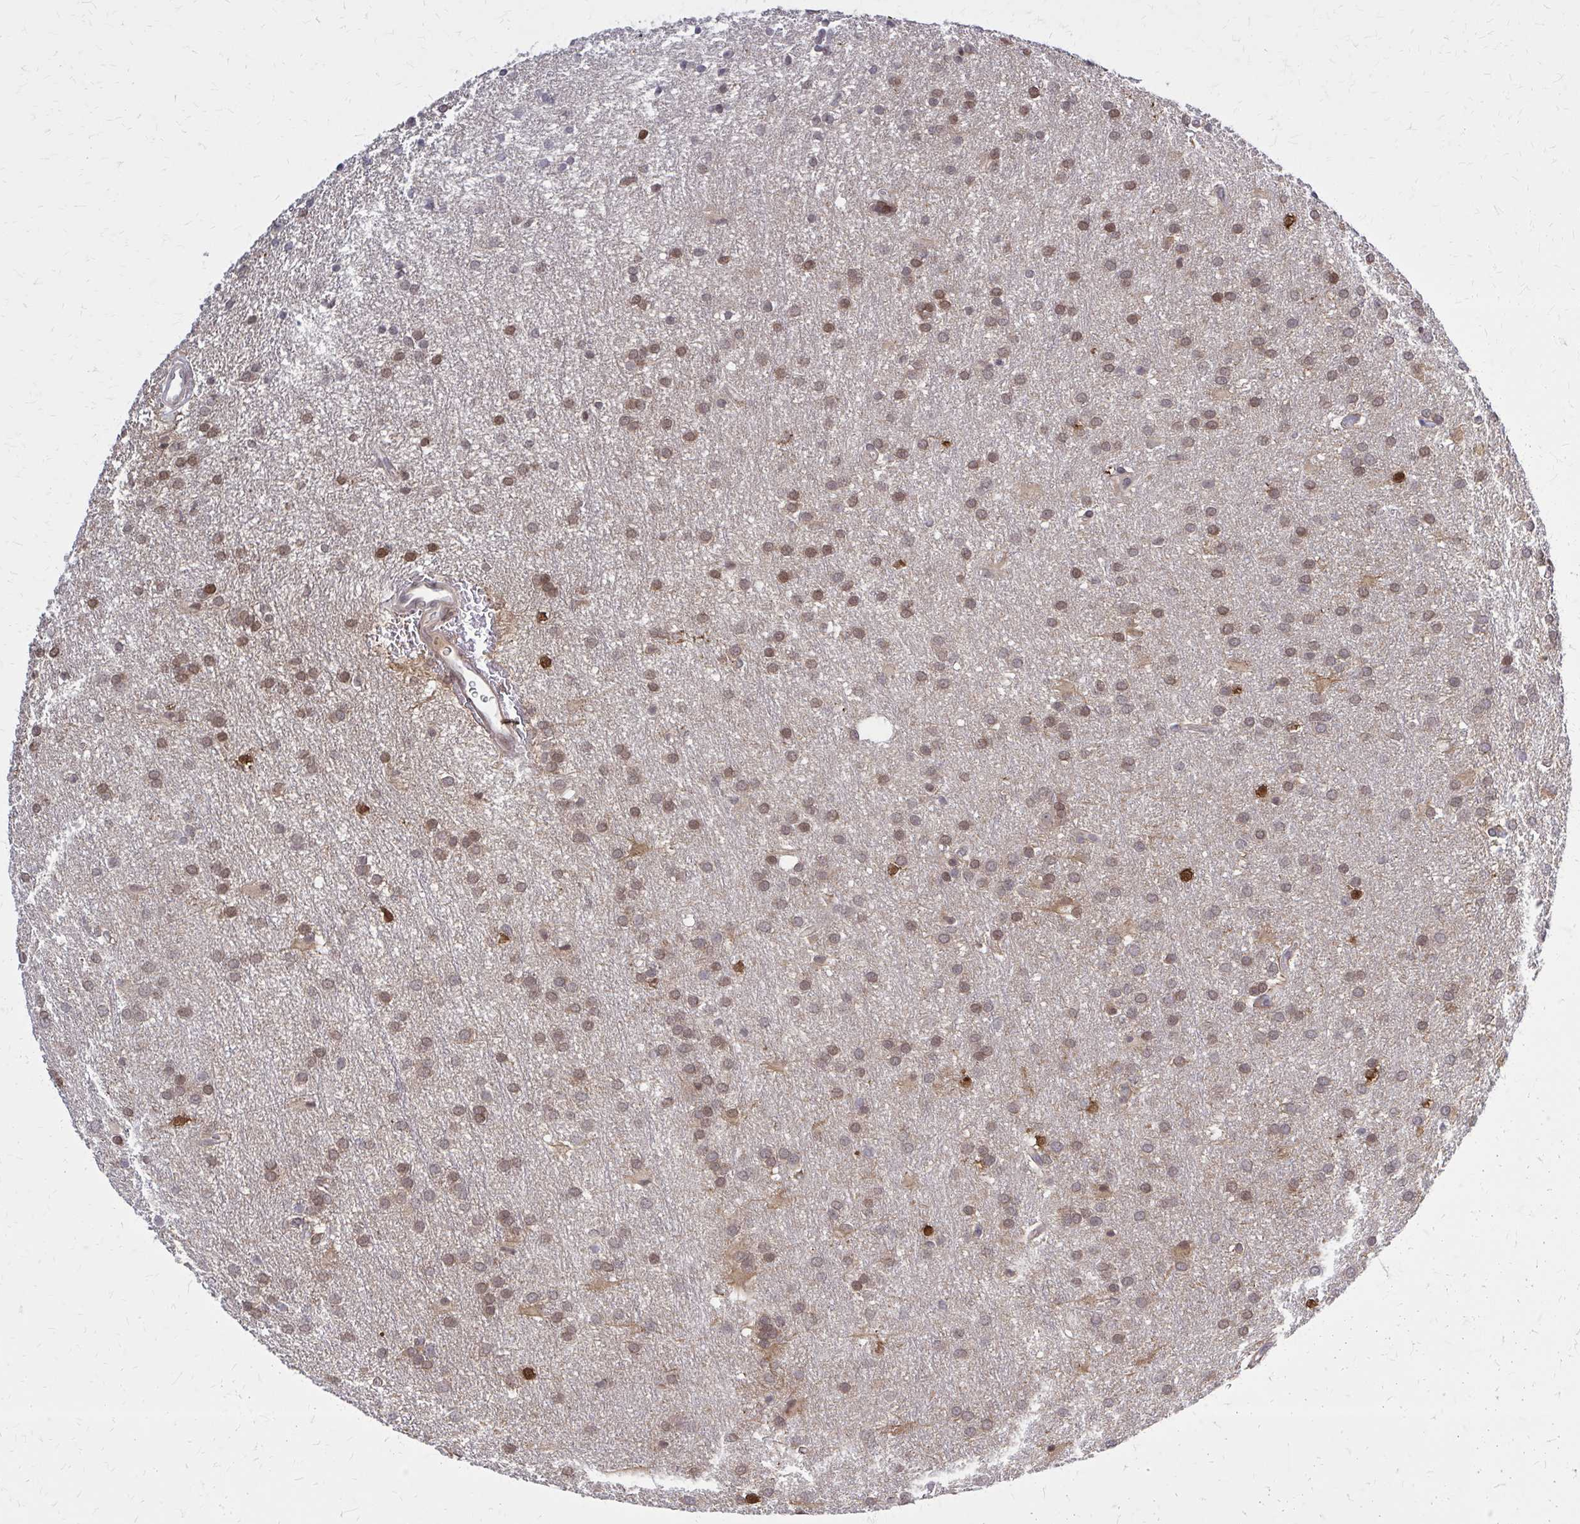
{"staining": {"intensity": "moderate", "quantity": "25%-75%", "location": "cytoplasmic/membranous"}, "tissue": "glioma", "cell_type": "Tumor cells", "image_type": "cancer", "snomed": [{"axis": "morphology", "description": "Glioma, malignant, Low grade"}, {"axis": "topography", "description": "Brain"}], "caption": "A histopathology image of low-grade glioma (malignant) stained for a protein demonstrates moderate cytoplasmic/membranous brown staining in tumor cells.", "gene": "DBI", "patient": {"sex": "female", "age": 32}}